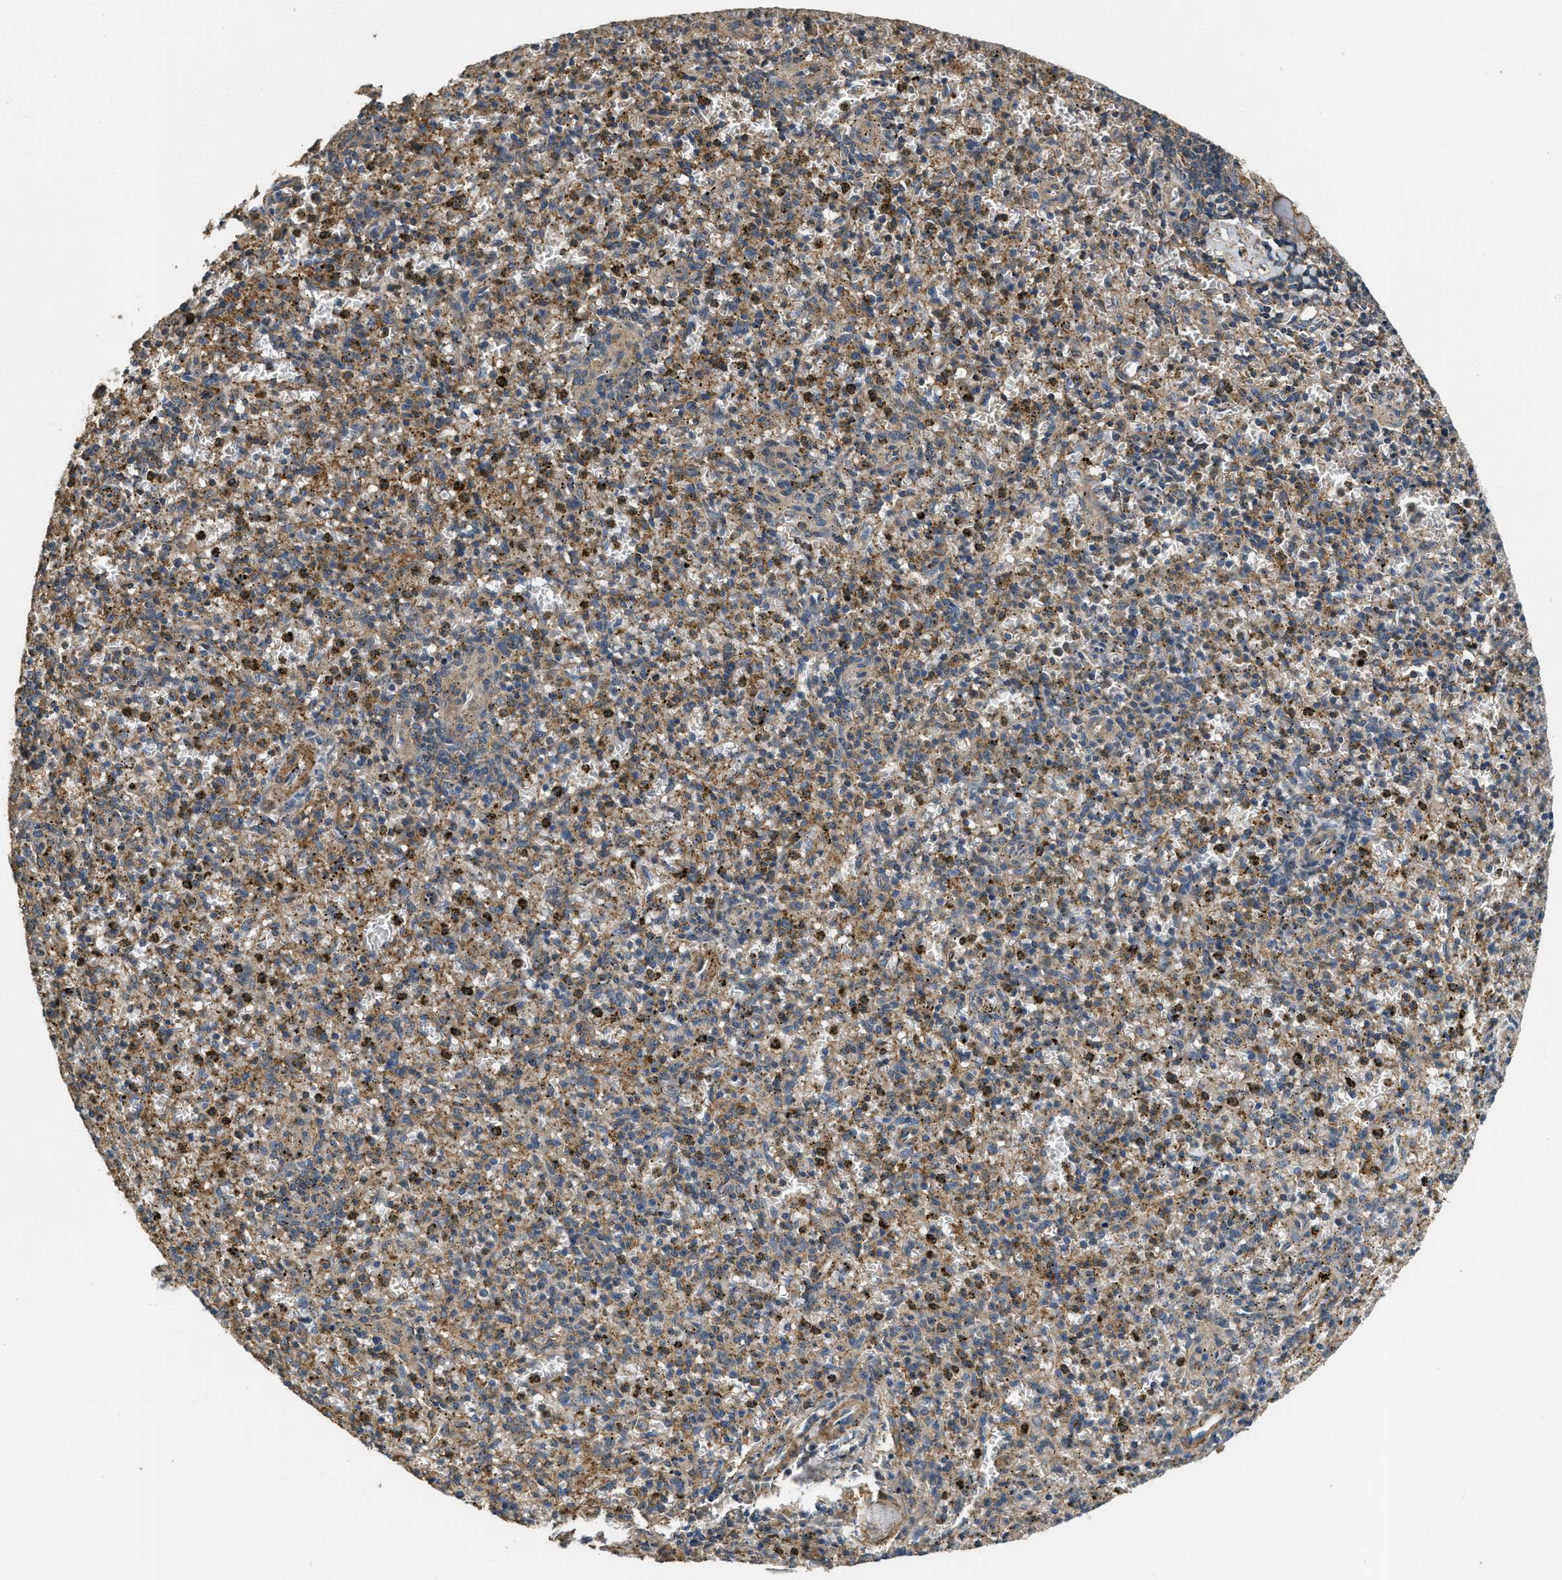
{"staining": {"intensity": "moderate", "quantity": "25%-75%", "location": "cytoplasmic/membranous"}, "tissue": "spleen", "cell_type": "Cells in red pulp", "image_type": "normal", "snomed": [{"axis": "morphology", "description": "Normal tissue, NOS"}, {"axis": "topography", "description": "Spleen"}], "caption": "Approximately 25%-75% of cells in red pulp in benign spleen show moderate cytoplasmic/membranous protein staining as visualized by brown immunohistochemical staining.", "gene": "THBS2", "patient": {"sex": "male", "age": 72}}